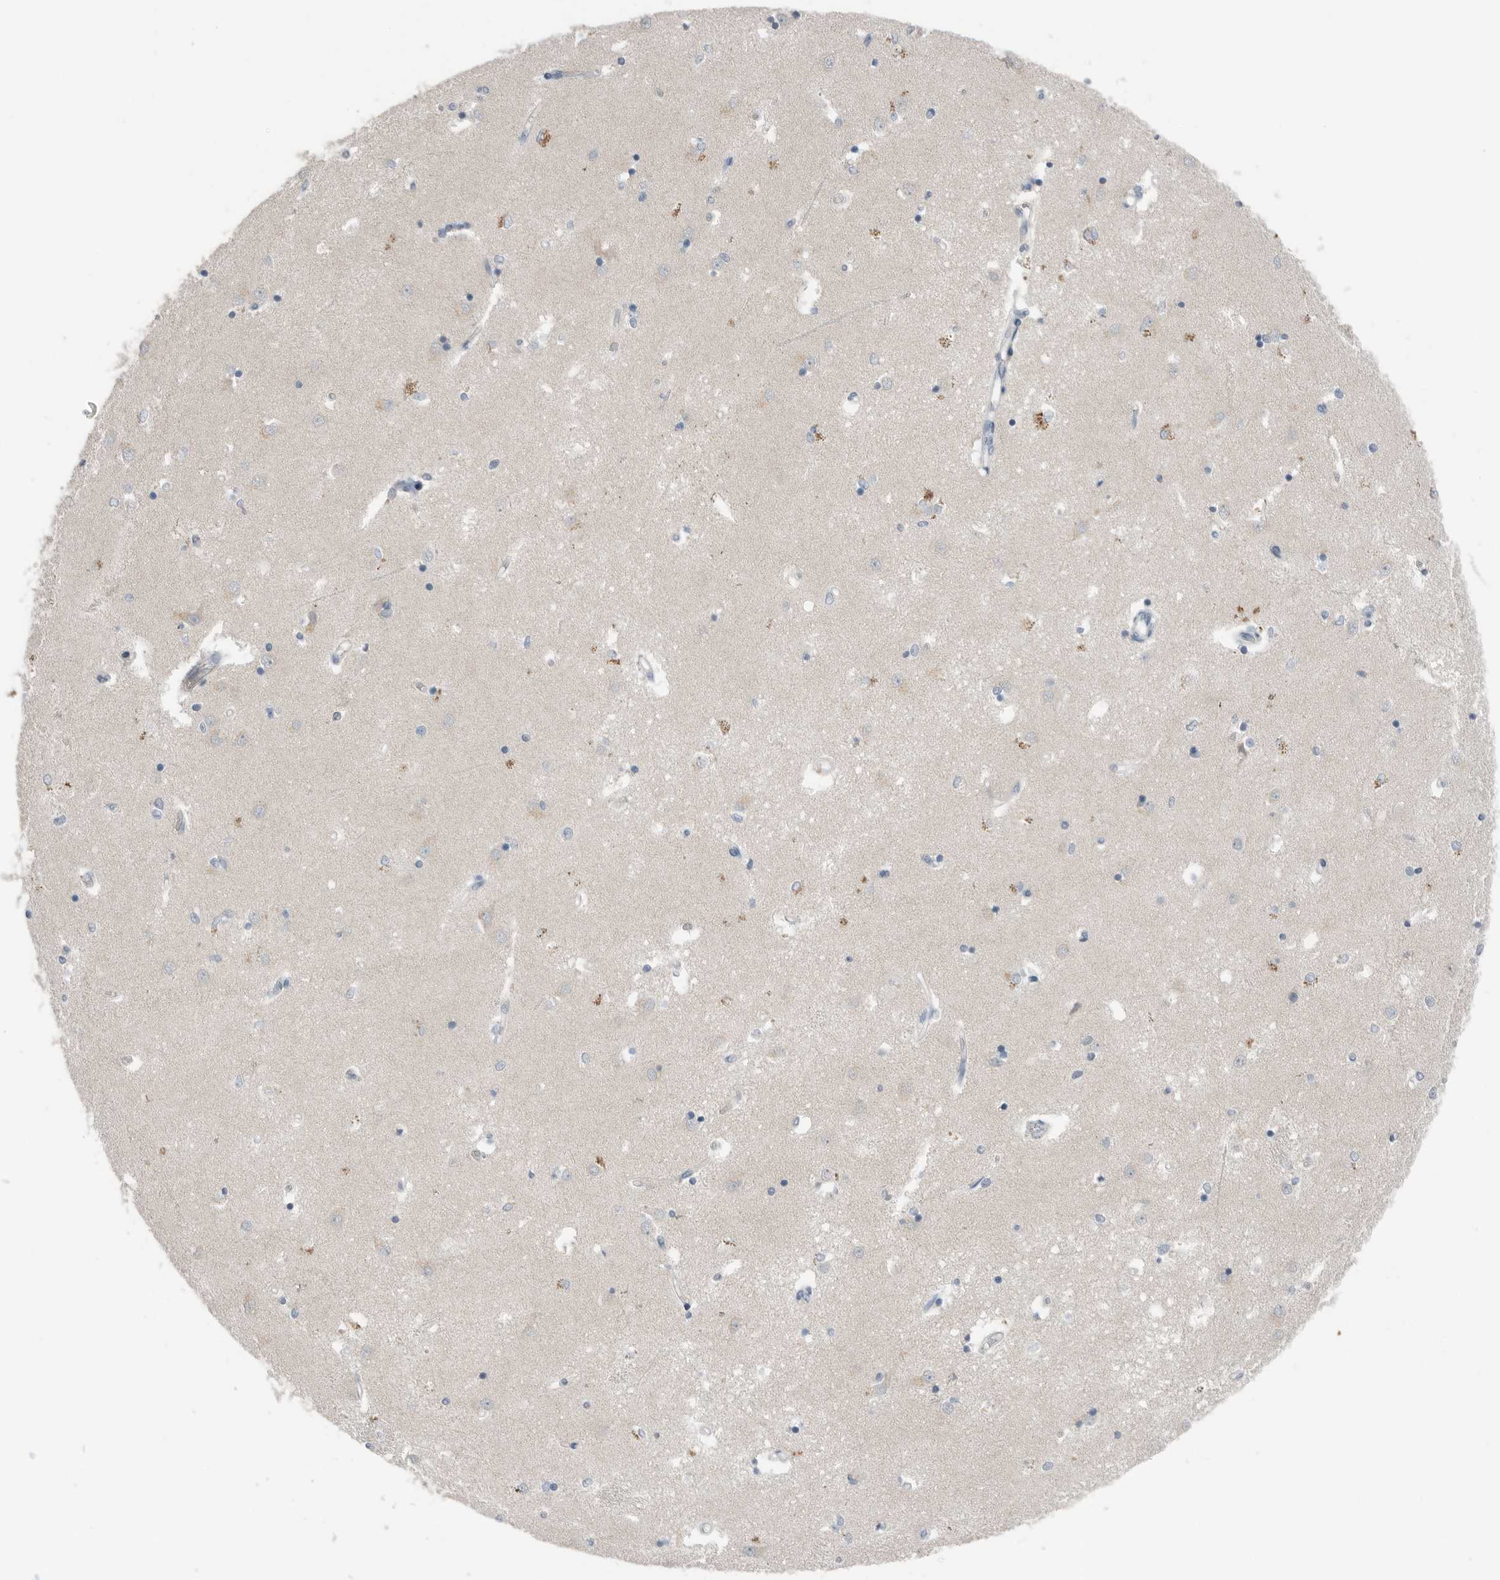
{"staining": {"intensity": "moderate", "quantity": "<25%", "location": "cytoplasmic/membranous"}, "tissue": "caudate", "cell_type": "Glial cells", "image_type": "normal", "snomed": [{"axis": "morphology", "description": "Normal tissue, NOS"}, {"axis": "topography", "description": "Lateral ventricle wall"}], "caption": "Human caudate stained with a brown dye reveals moderate cytoplasmic/membranous positive expression in approximately <25% of glial cells.", "gene": "SERPINB7", "patient": {"sex": "male", "age": 45}}